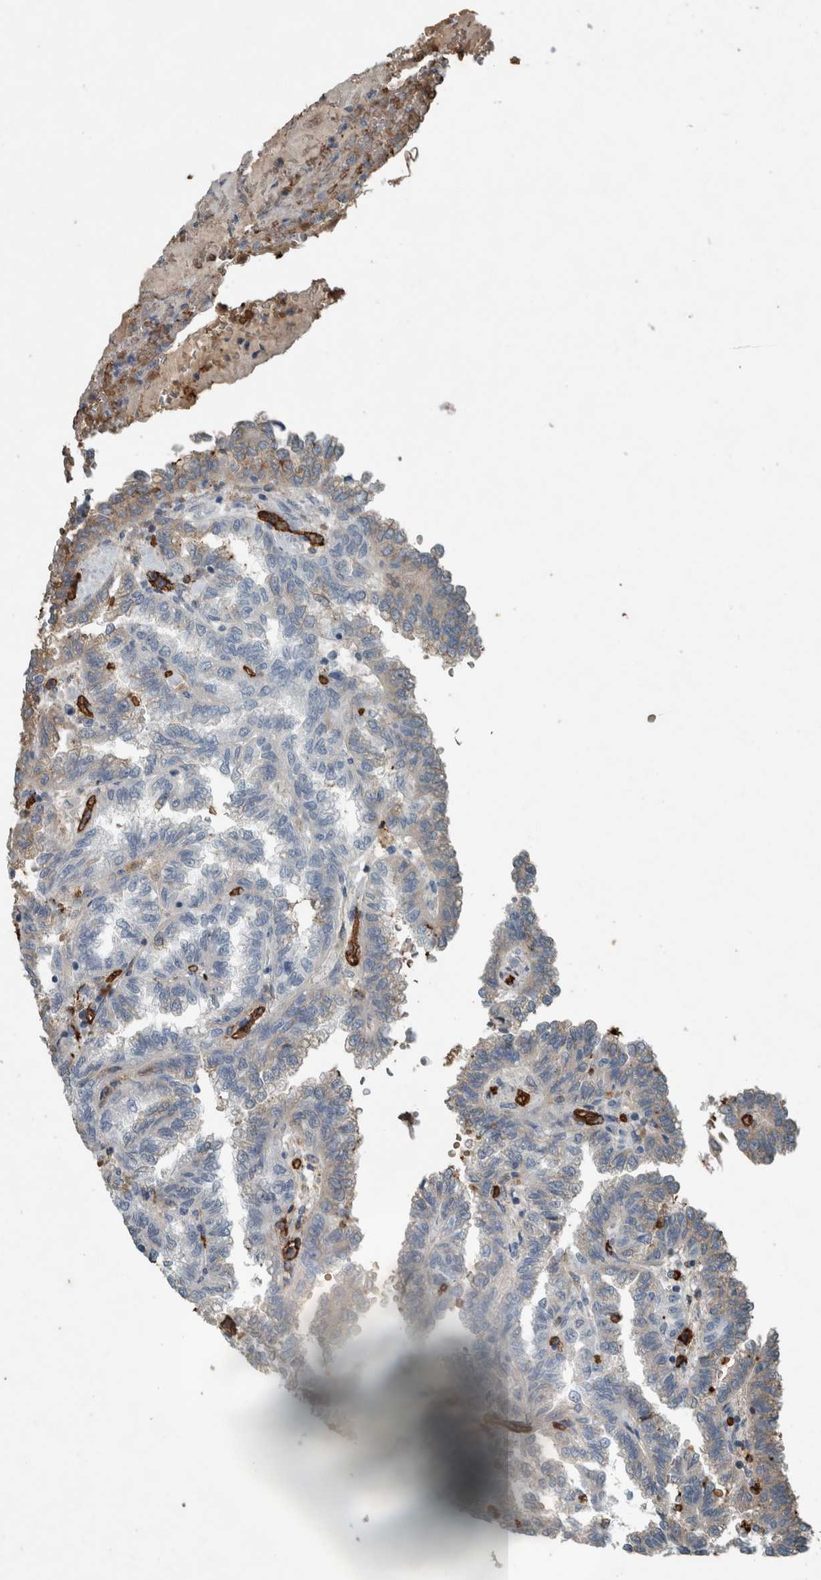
{"staining": {"intensity": "weak", "quantity": "<25%", "location": "cytoplasmic/membranous"}, "tissue": "renal cancer", "cell_type": "Tumor cells", "image_type": "cancer", "snomed": [{"axis": "morphology", "description": "Inflammation, NOS"}, {"axis": "morphology", "description": "Adenocarcinoma, NOS"}, {"axis": "topography", "description": "Kidney"}], "caption": "High power microscopy micrograph of an IHC image of renal cancer (adenocarcinoma), revealing no significant staining in tumor cells.", "gene": "LBP", "patient": {"sex": "male", "age": 68}}